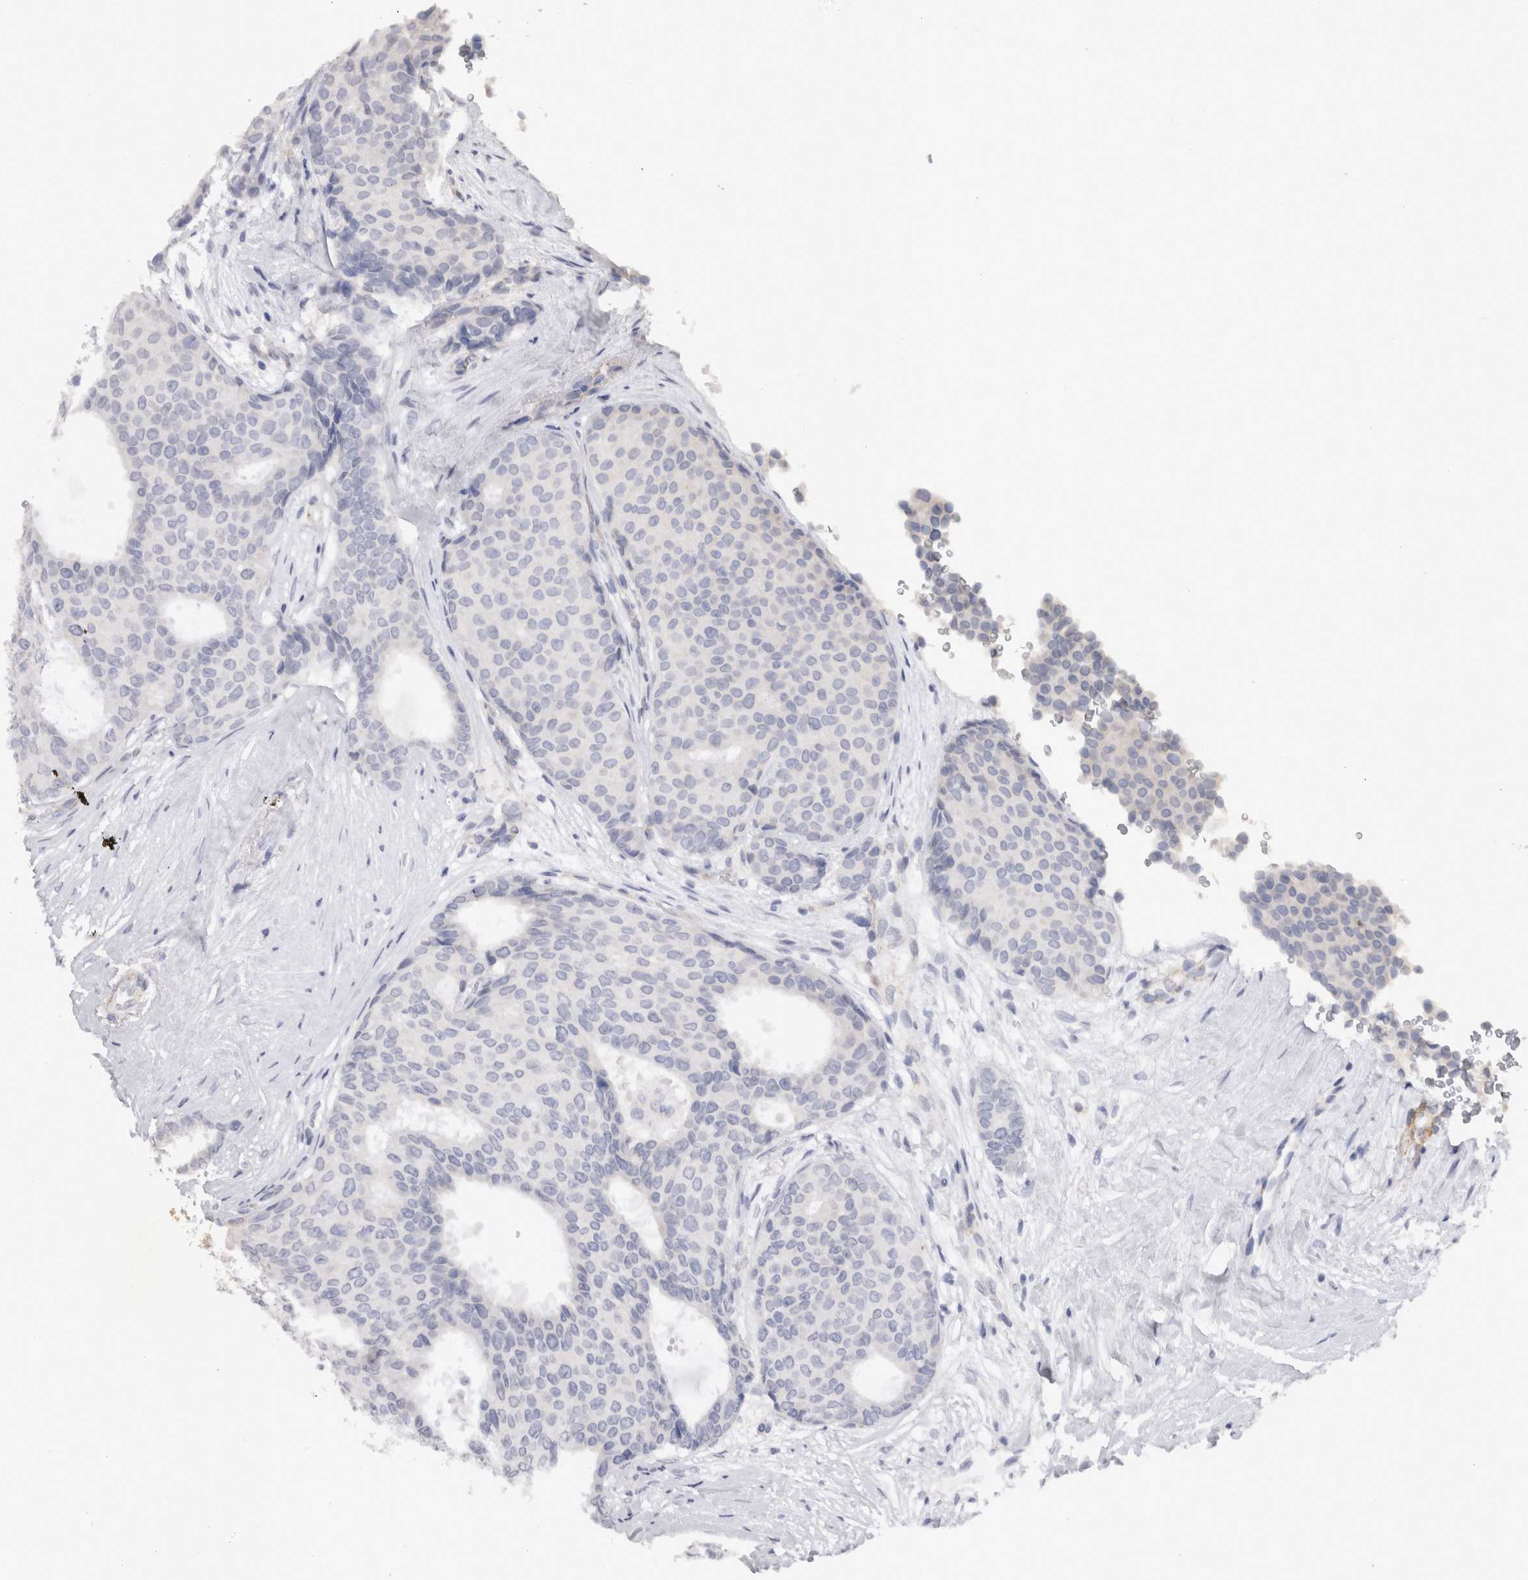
{"staining": {"intensity": "negative", "quantity": "none", "location": "none"}, "tissue": "breast cancer", "cell_type": "Tumor cells", "image_type": "cancer", "snomed": [{"axis": "morphology", "description": "Duct carcinoma"}, {"axis": "topography", "description": "Breast"}], "caption": "A photomicrograph of human breast cancer is negative for staining in tumor cells.", "gene": "CDH6", "patient": {"sex": "female", "age": 75}}